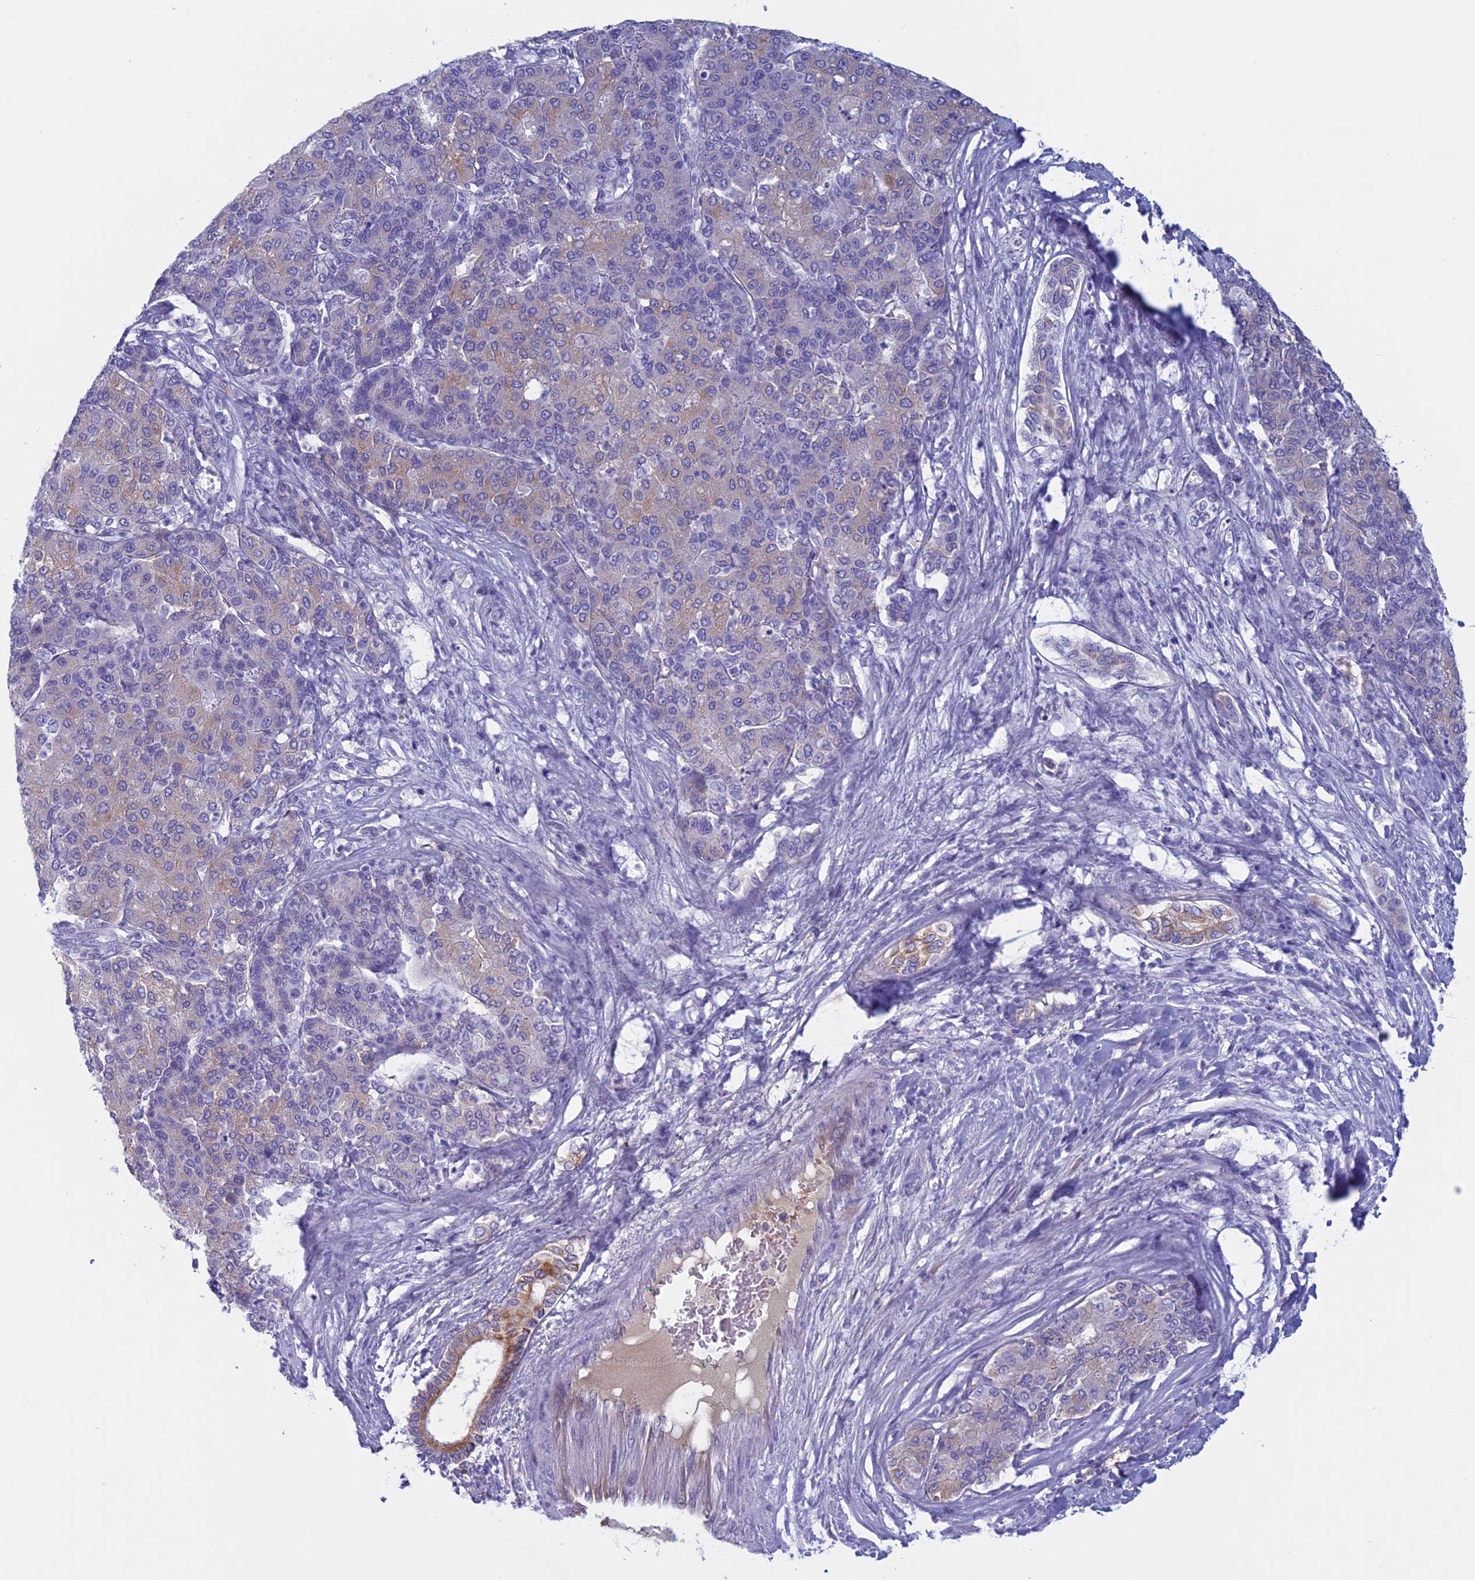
{"staining": {"intensity": "negative", "quantity": "none", "location": "none"}, "tissue": "liver cancer", "cell_type": "Tumor cells", "image_type": "cancer", "snomed": [{"axis": "morphology", "description": "Carcinoma, Hepatocellular, NOS"}, {"axis": "topography", "description": "Liver"}], "caption": "Immunohistochemistry (IHC) photomicrograph of neoplastic tissue: liver cancer (hepatocellular carcinoma) stained with DAB (3,3'-diaminobenzidine) displays no significant protein expression in tumor cells.", "gene": "ANGPTL2", "patient": {"sex": "male", "age": 65}}